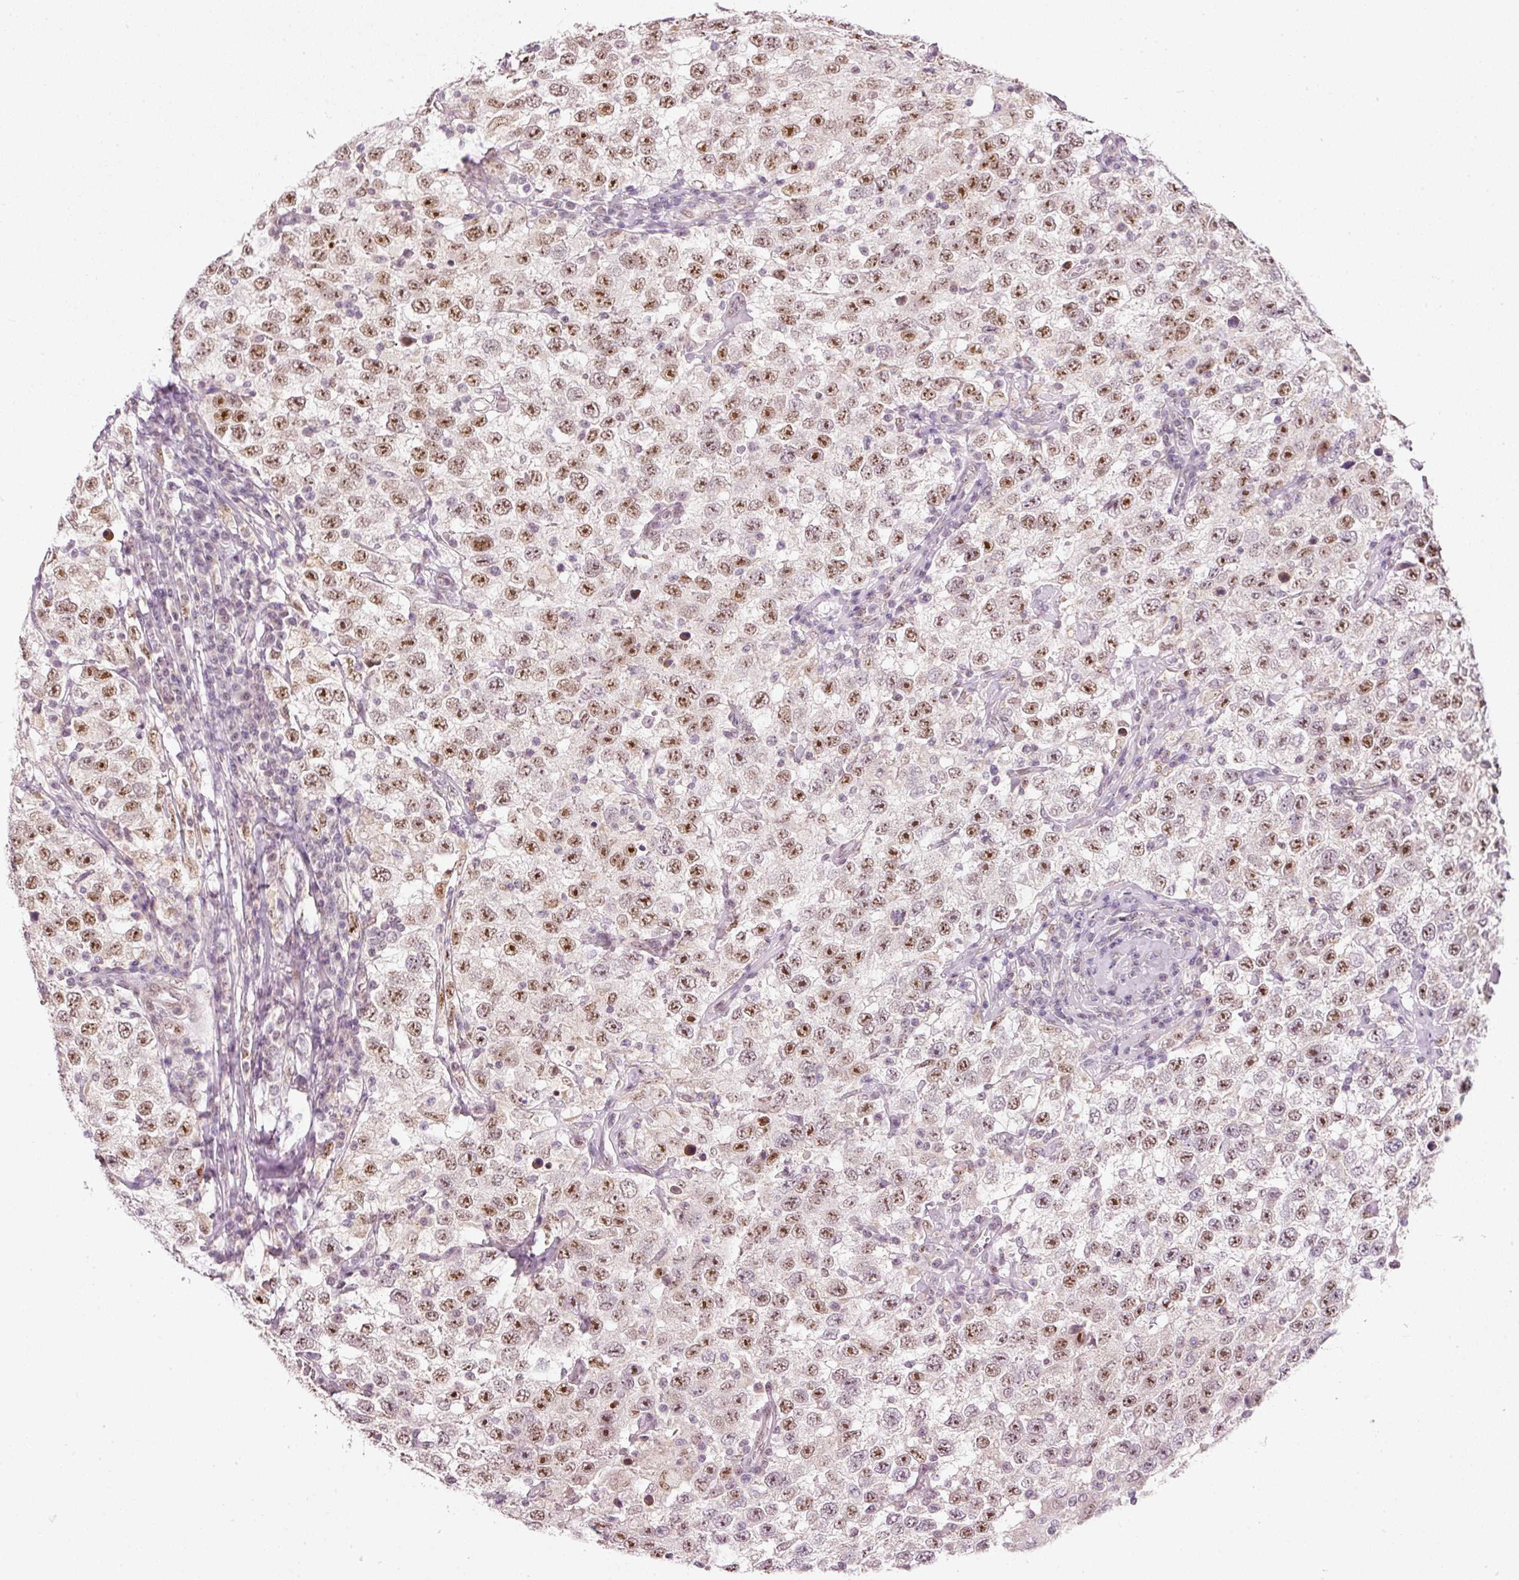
{"staining": {"intensity": "strong", "quantity": ">75%", "location": "nuclear"}, "tissue": "testis cancer", "cell_type": "Tumor cells", "image_type": "cancer", "snomed": [{"axis": "morphology", "description": "Seminoma, NOS"}, {"axis": "topography", "description": "Testis"}], "caption": "Immunohistochemical staining of human seminoma (testis) exhibits high levels of strong nuclear protein staining in approximately >75% of tumor cells. (brown staining indicates protein expression, while blue staining denotes nuclei).", "gene": "FSTL3", "patient": {"sex": "male", "age": 41}}